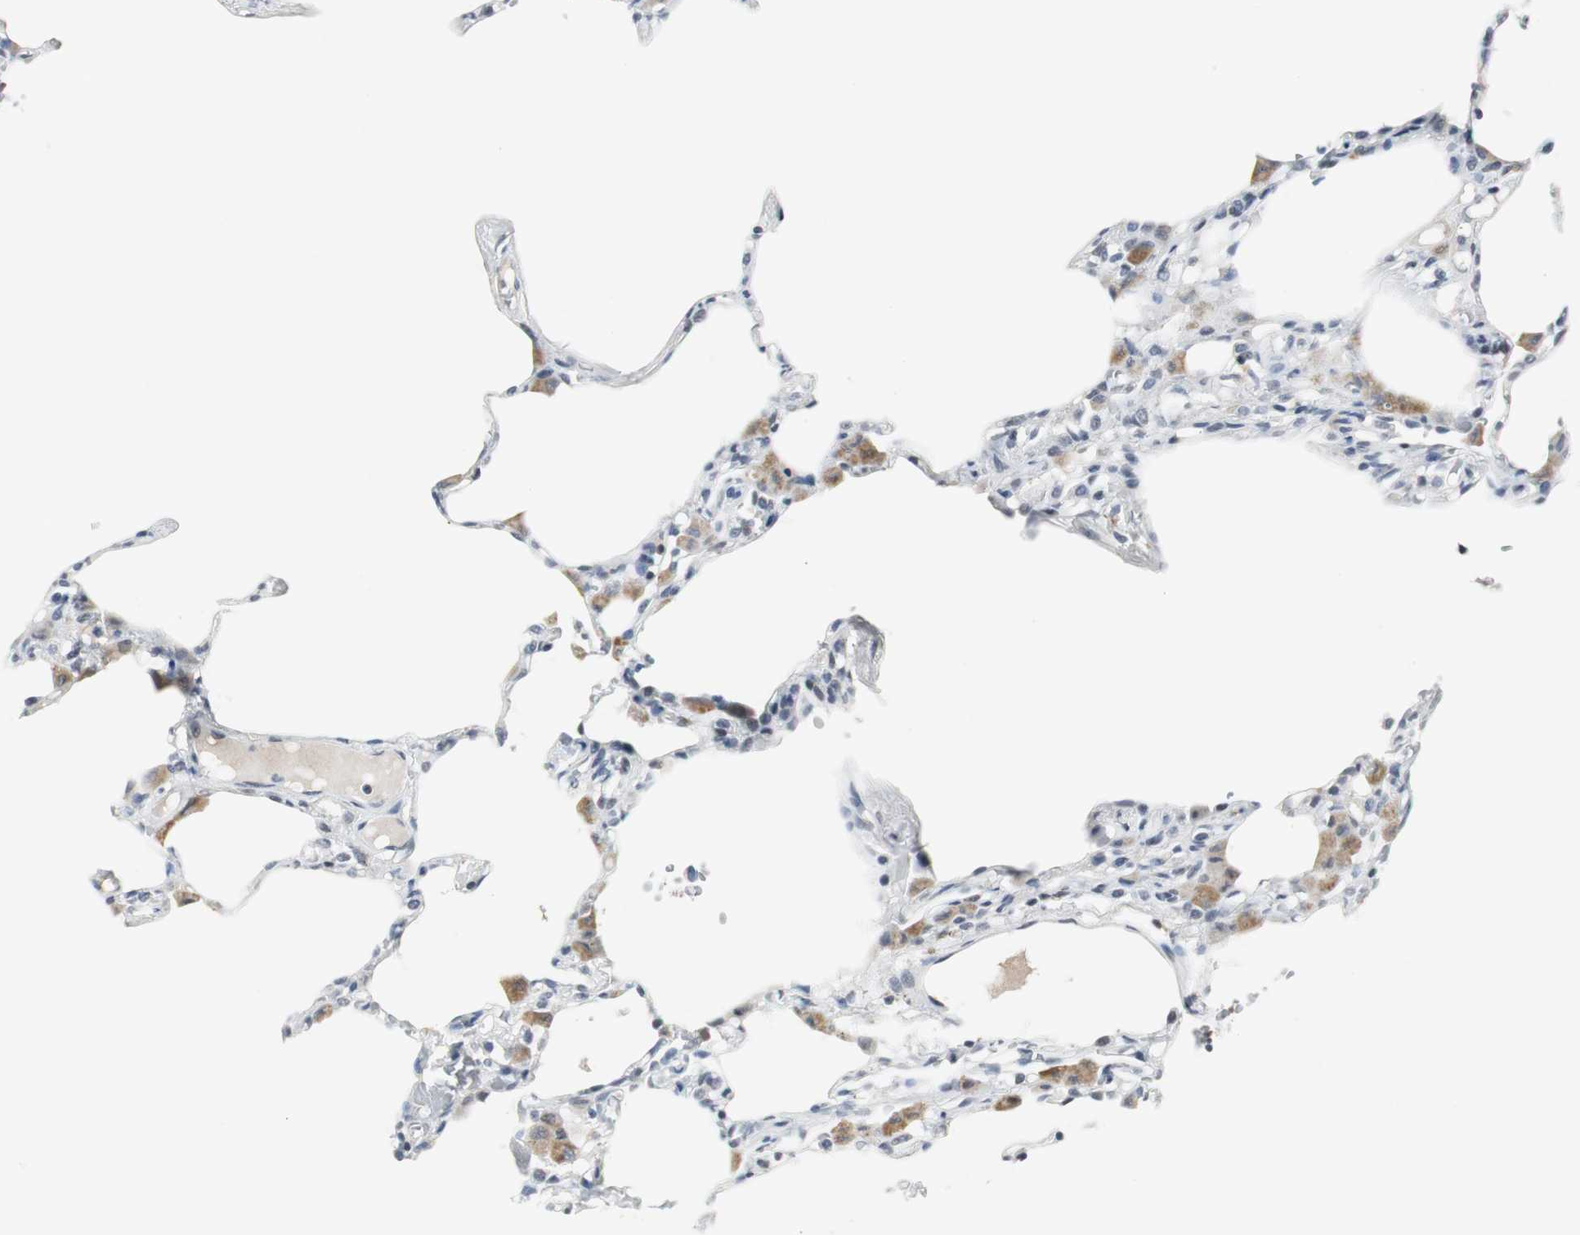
{"staining": {"intensity": "negative", "quantity": "none", "location": "none"}, "tissue": "lung", "cell_type": "Alveolar cells", "image_type": "normal", "snomed": [{"axis": "morphology", "description": "Normal tissue, NOS"}, {"axis": "topography", "description": "Lung"}], "caption": "Alveolar cells show no significant staining in benign lung. (Stains: DAB IHC with hematoxylin counter stain, Microscopy: brightfield microscopy at high magnification).", "gene": "ELK1", "patient": {"sex": "female", "age": 49}}